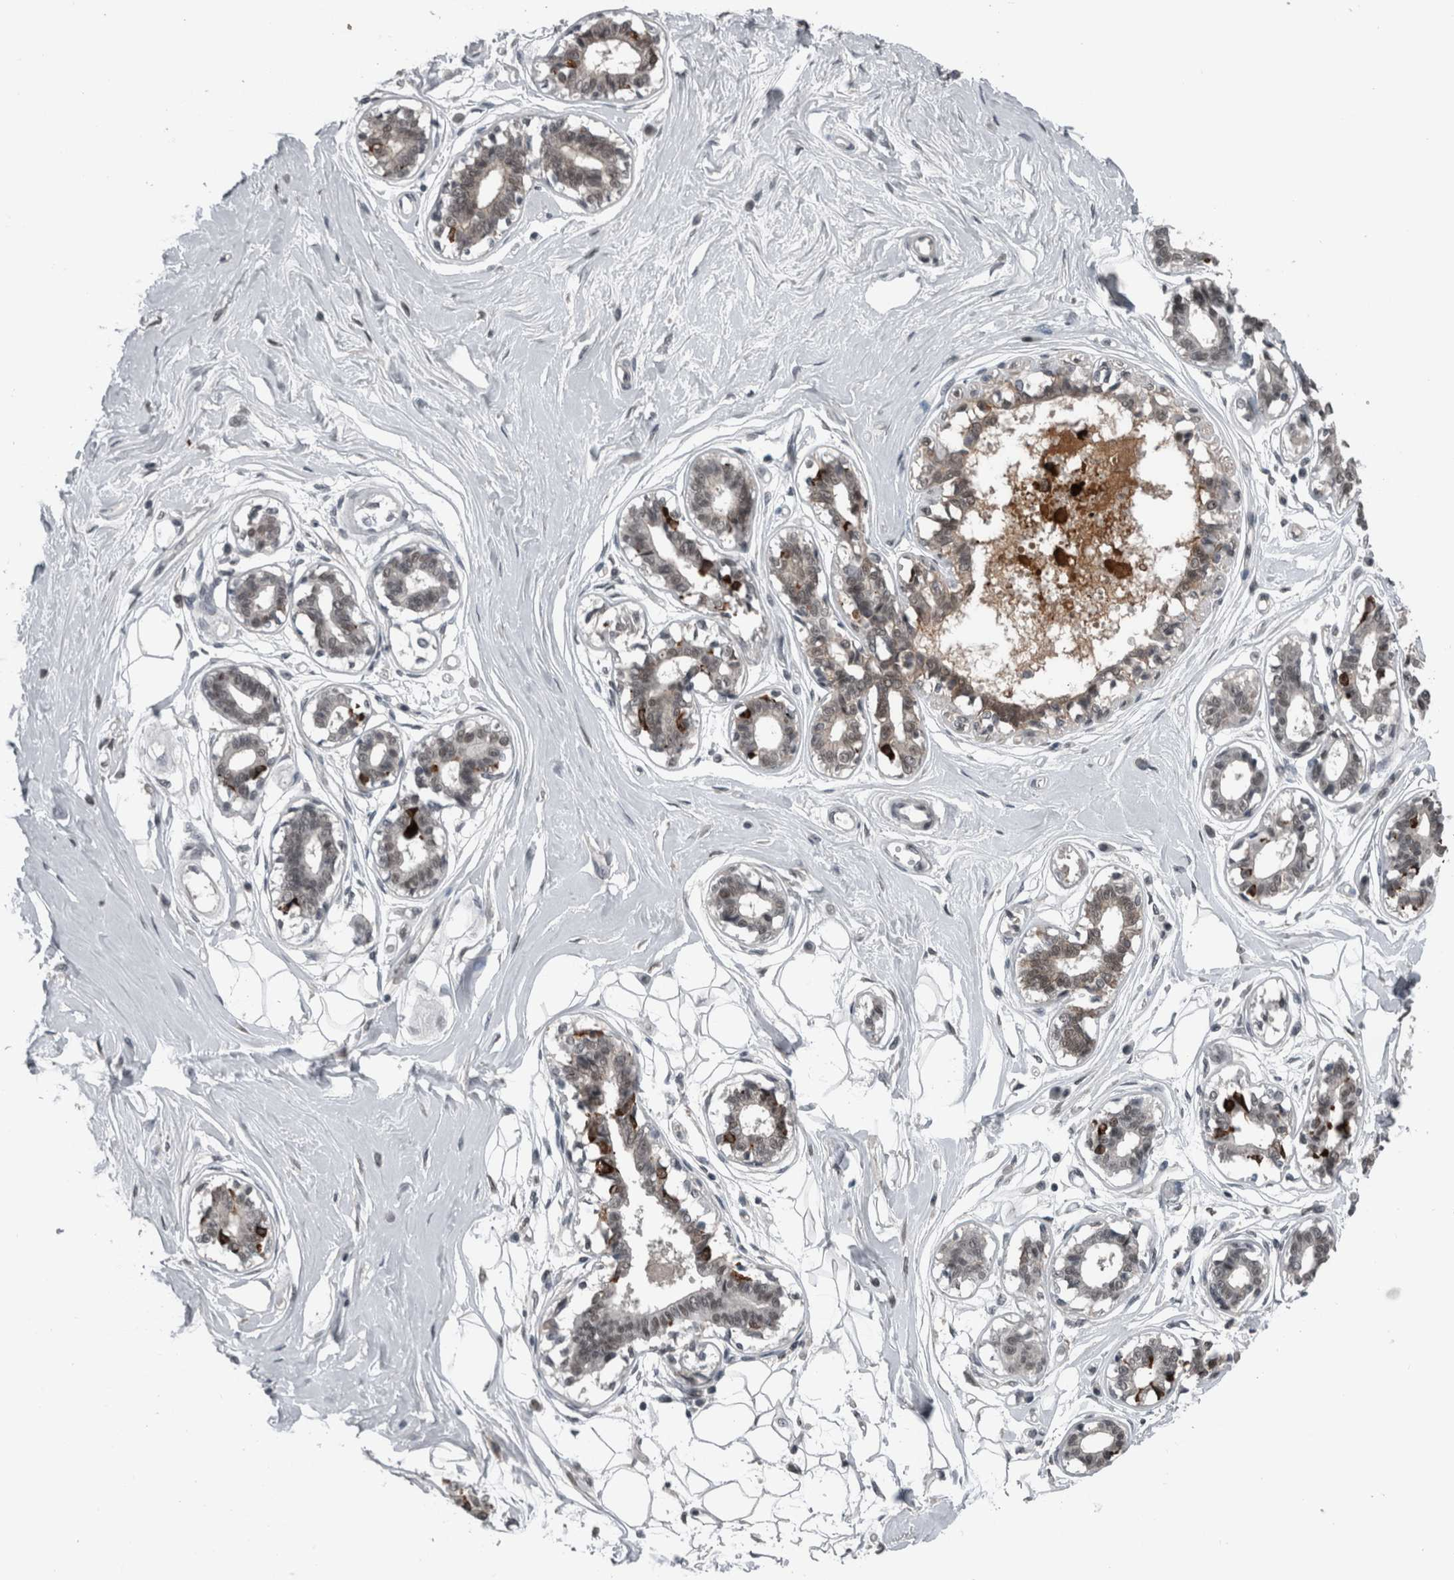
{"staining": {"intensity": "weak", "quantity": ">75%", "location": "nuclear"}, "tissue": "breast", "cell_type": "Adipocytes", "image_type": "normal", "snomed": [{"axis": "morphology", "description": "Normal tissue, NOS"}, {"axis": "topography", "description": "Breast"}], "caption": "Protein staining exhibits weak nuclear staining in approximately >75% of adipocytes in normal breast.", "gene": "ZBTB21", "patient": {"sex": "female", "age": 45}}